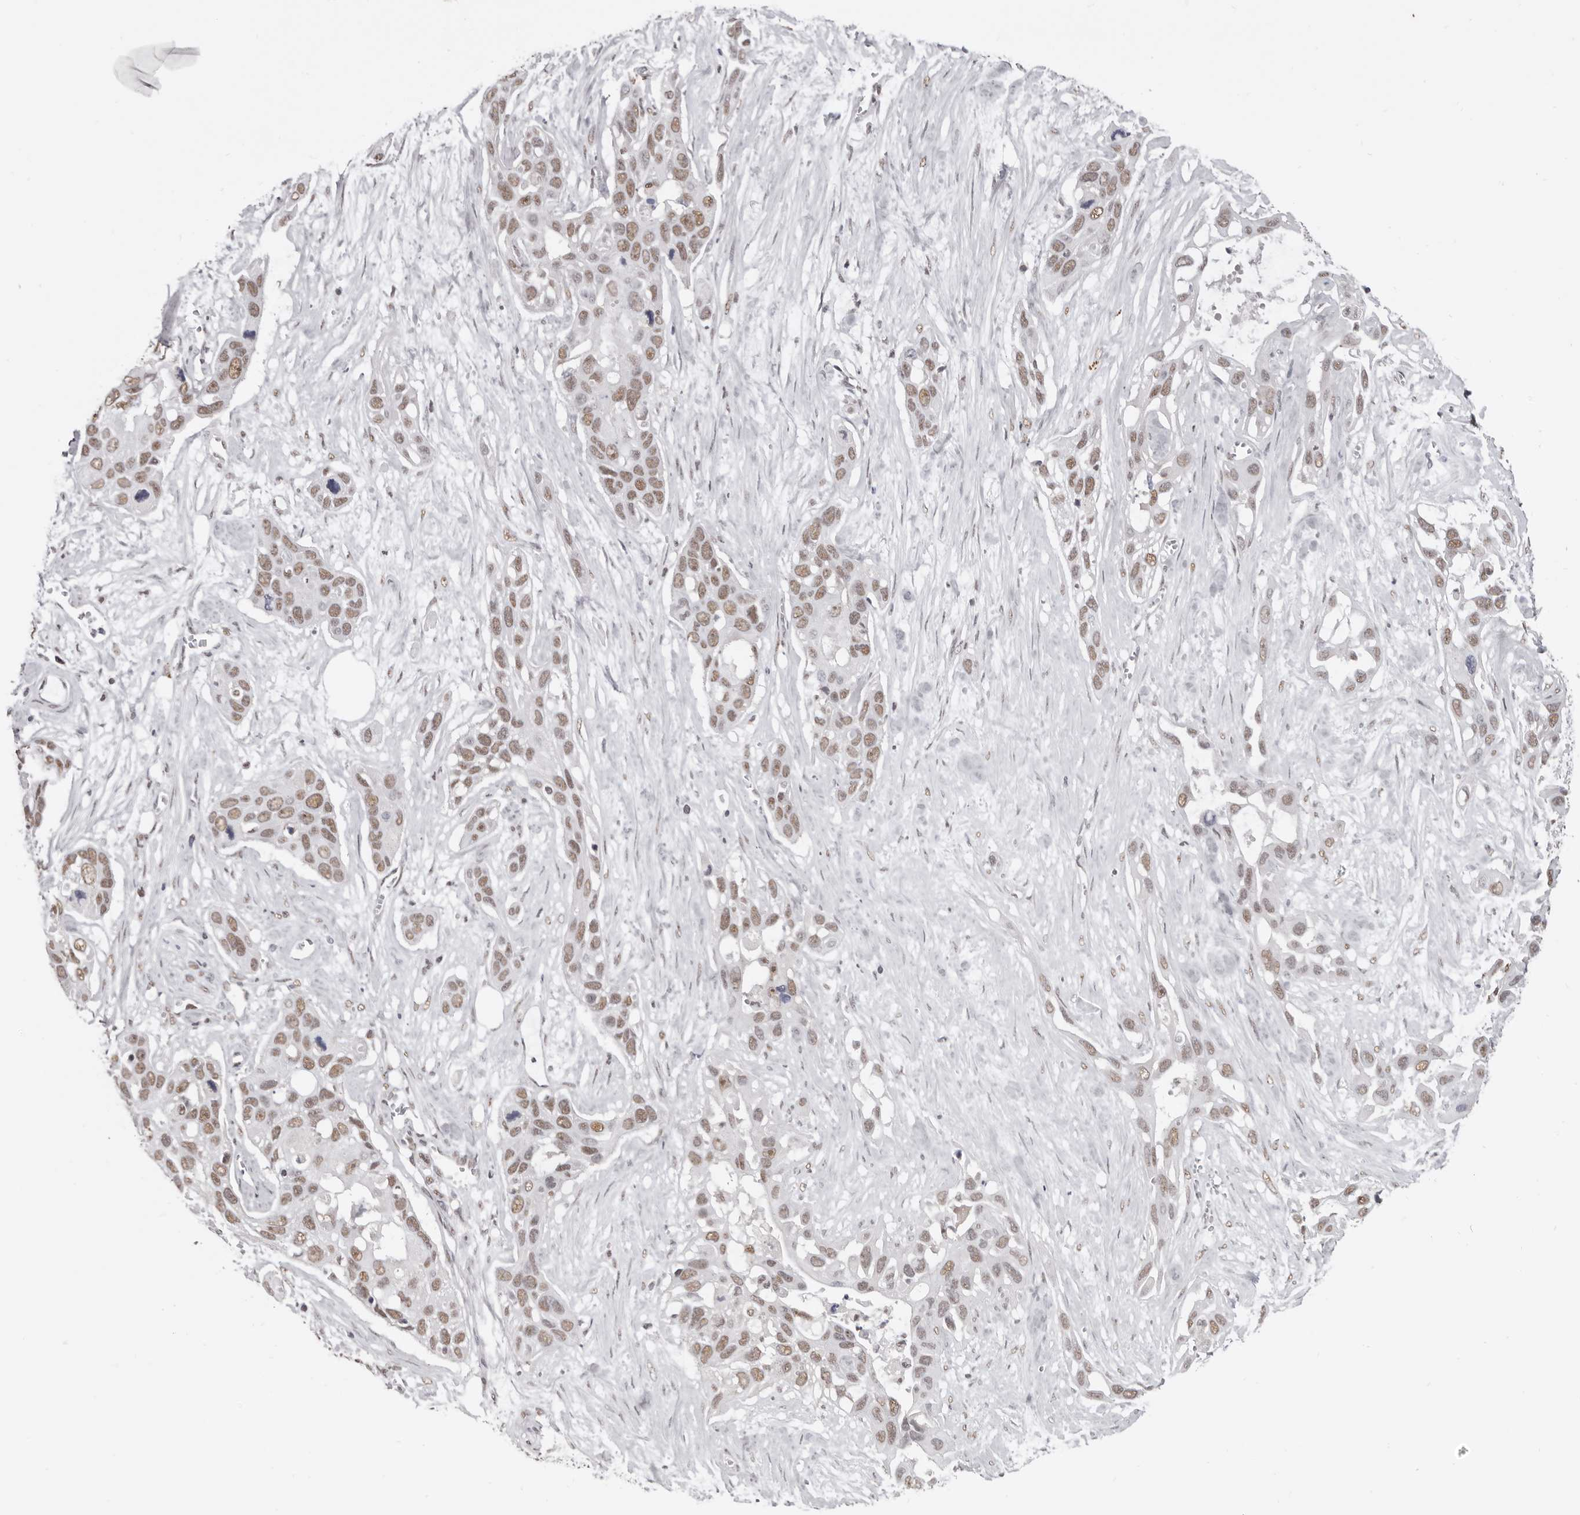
{"staining": {"intensity": "moderate", "quantity": ">75%", "location": "nuclear"}, "tissue": "pancreatic cancer", "cell_type": "Tumor cells", "image_type": "cancer", "snomed": [{"axis": "morphology", "description": "Adenocarcinoma, NOS"}, {"axis": "topography", "description": "Pancreas"}], "caption": "Protein staining by IHC exhibits moderate nuclear staining in approximately >75% of tumor cells in adenocarcinoma (pancreatic). (brown staining indicates protein expression, while blue staining denotes nuclei).", "gene": "SCAF4", "patient": {"sex": "female", "age": 60}}